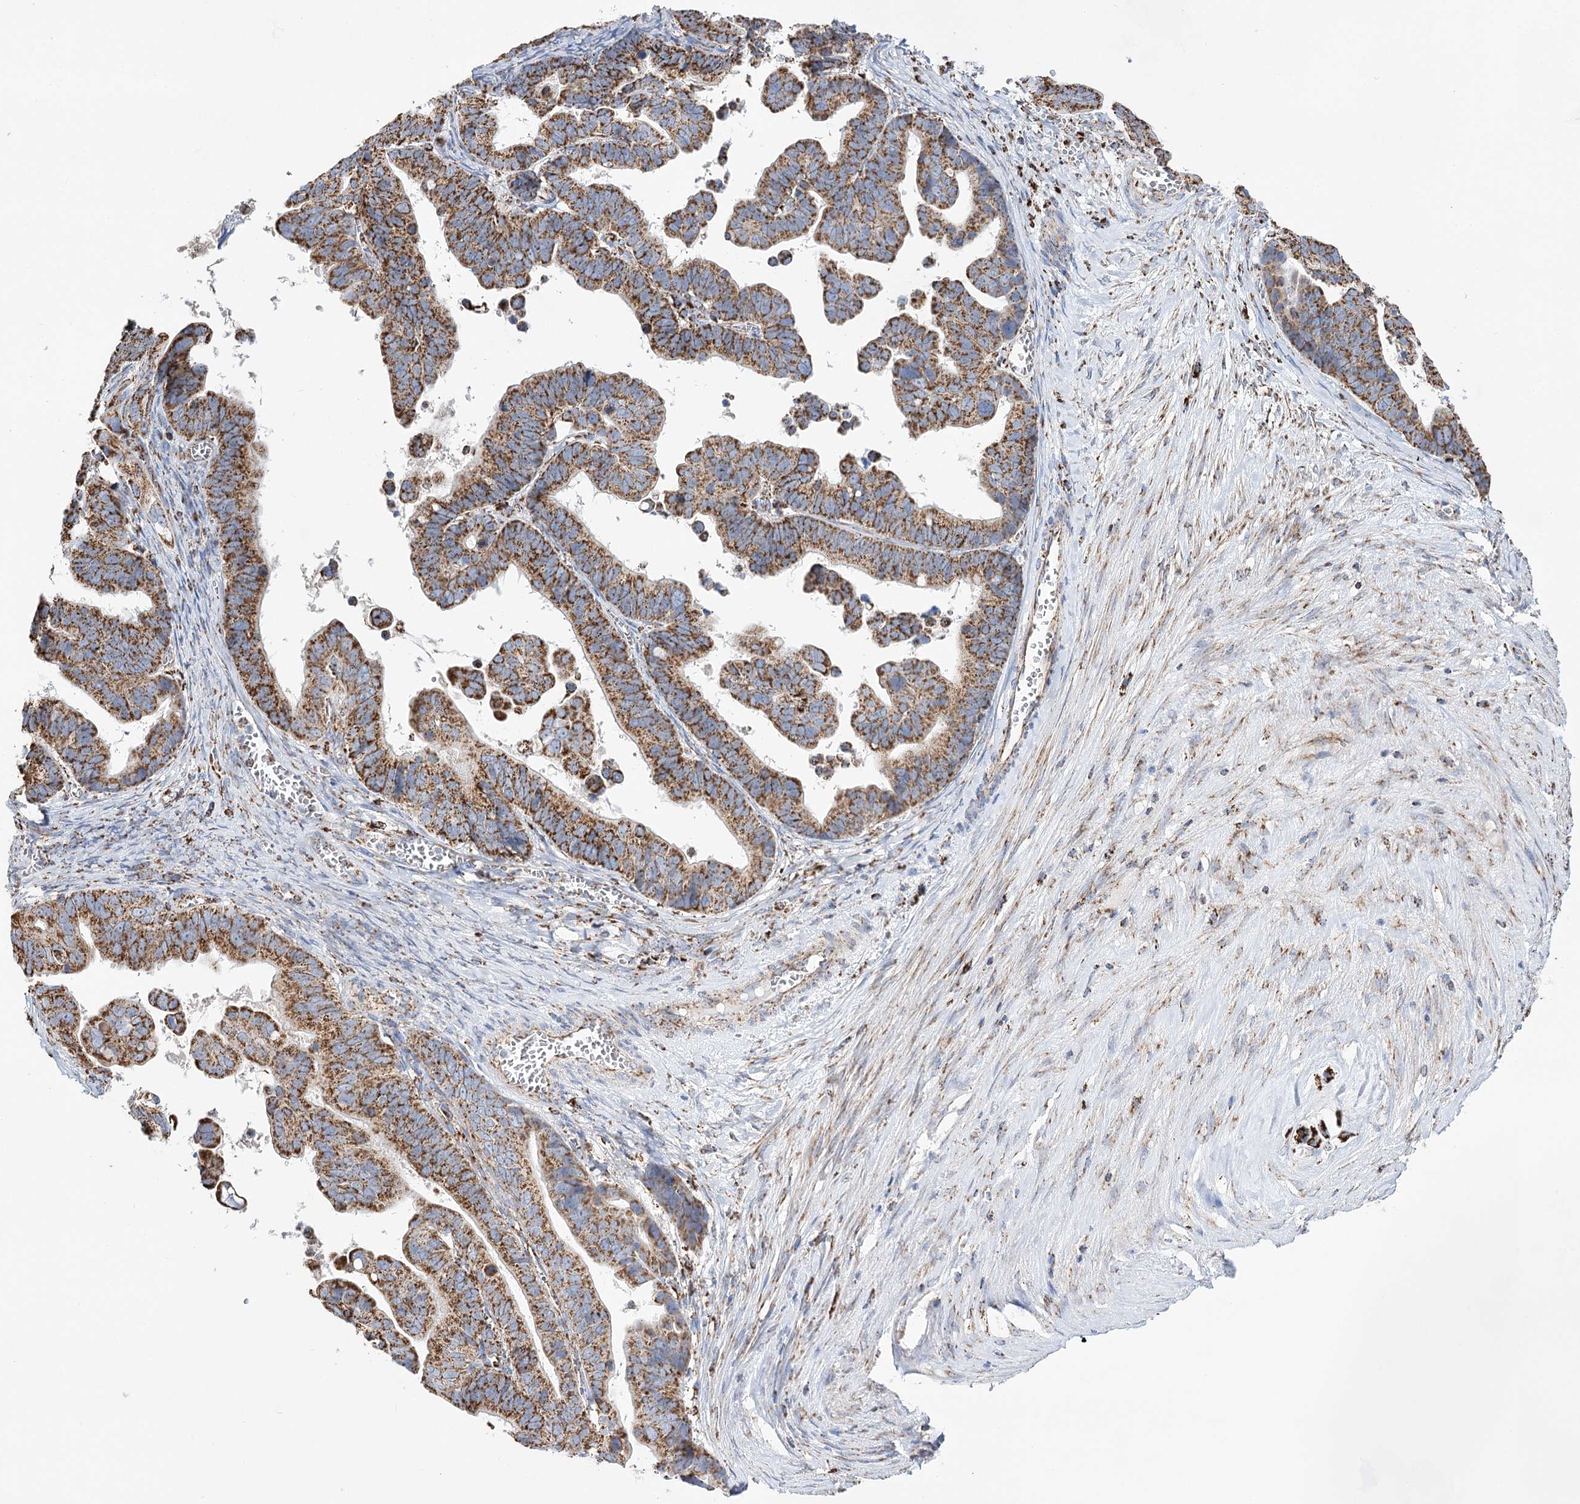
{"staining": {"intensity": "strong", "quantity": ">75%", "location": "cytoplasmic/membranous"}, "tissue": "ovarian cancer", "cell_type": "Tumor cells", "image_type": "cancer", "snomed": [{"axis": "morphology", "description": "Cystadenocarcinoma, serous, NOS"}, {"axis": "topography", "description": "Ovary"}], "caption": "About >75% of tumor cells in ovarian serous cystadenocarcinoma show strong cytoplasmic/membranous protein staining as visualized by brown immunohistochemical staining.", "gene": "NADK2", "patient": {"sex": "female", "age": 56}}